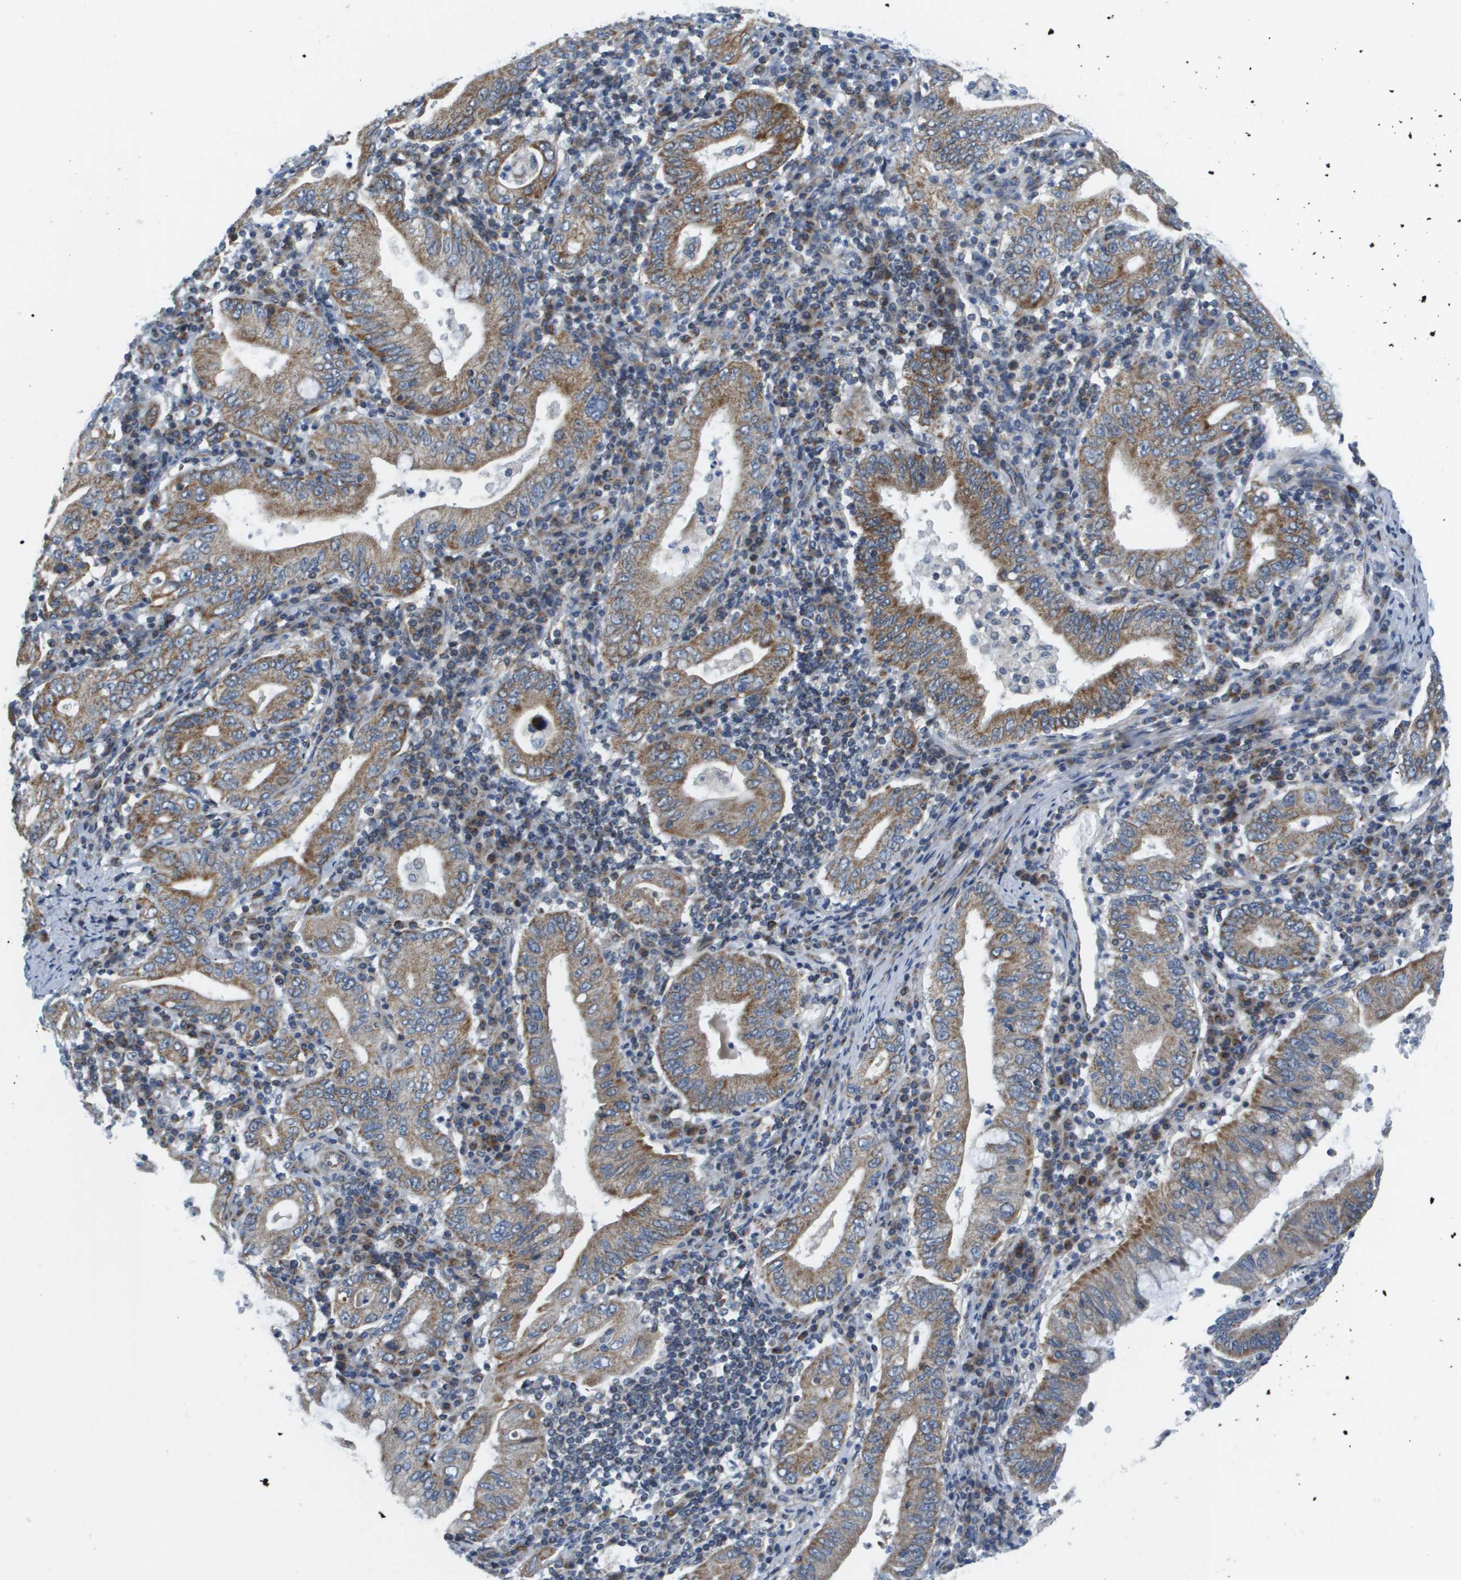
{"staining": {"intensity": "moderate", "quantity": ">75%", "location": "cytoplasmic/membranous"}, "tissue": "stomach cancer", "cell_type": "Tumor cells", "image_type": "cancer", "snomed": [{"axis": "morphology", "description": "Normal tissue, NOS"}, {"axis": "morphology", "description": "Adenocarcinoma, NOS"}, {"axis": "topography", "description": "Esophagus"}, {"axis": "topography", "description": "Stomach, upper"}, {"axis": "topography", "description": "Peripheral nerve tissue"}], "caption": "Immunohistochemical staining of human stomach cancer (adenocarcinoma) displays moderate cytoplasmic/membranous protein positivity in approximately >75% of tumor cells. The protein is stained brown, and the nuclei are stained in blue (DAB IHC with brightfield microscopy, high magnification).", "gene": "KRT23", "patient": {"sex": "male", "age": 62}}